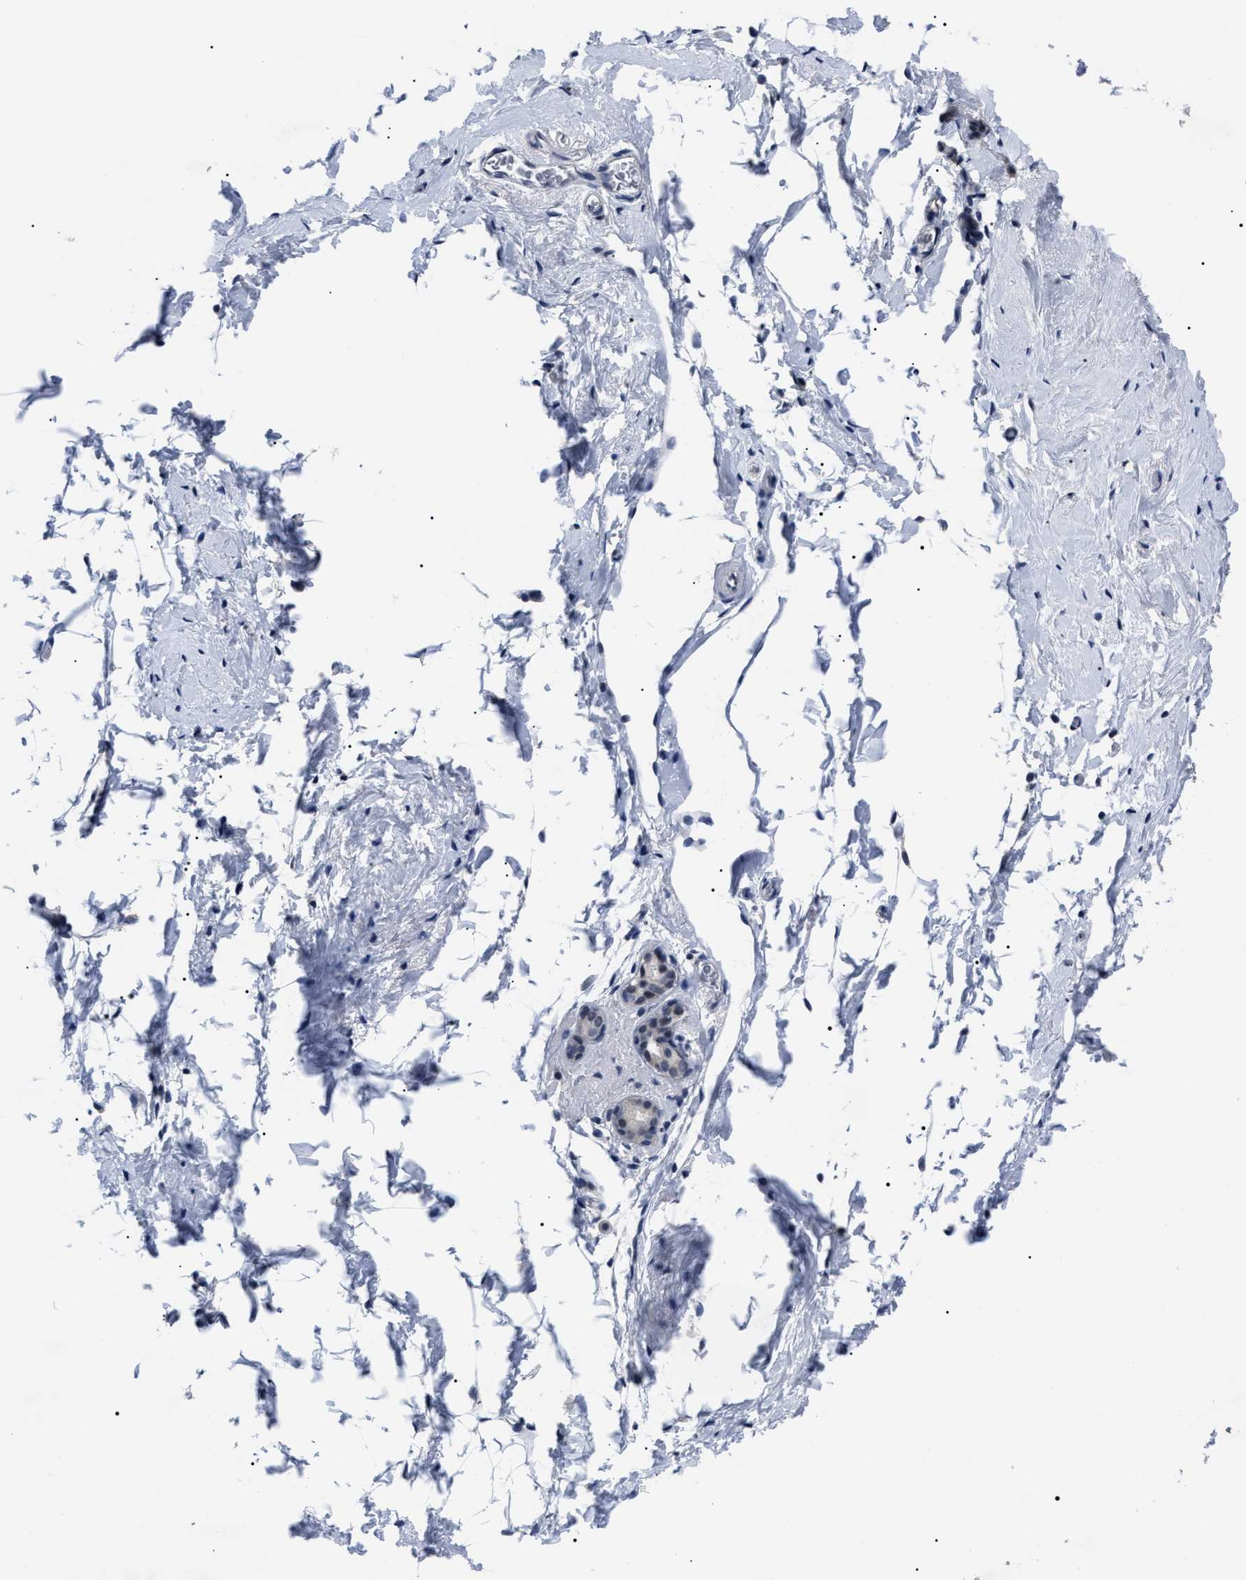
{"staining": {"intensity": "negative", "quantity": "none", "location": "none"}, "tissue": "breast", "cell_type": "Adipocytes", "image_type": "normal", "snomed": [{"axis": "morphology", "description": "Normal tissue, NOS"}, {"axis": "topography", "description": "Breast"}], "caption": "Immunohistochemistry (IHC) micrograph of benign human breast stained for a protein (brown), which shows no staining in adipocytes.", "gene": "LRWD1", "patient": {"sex": "female", "age": 62}}